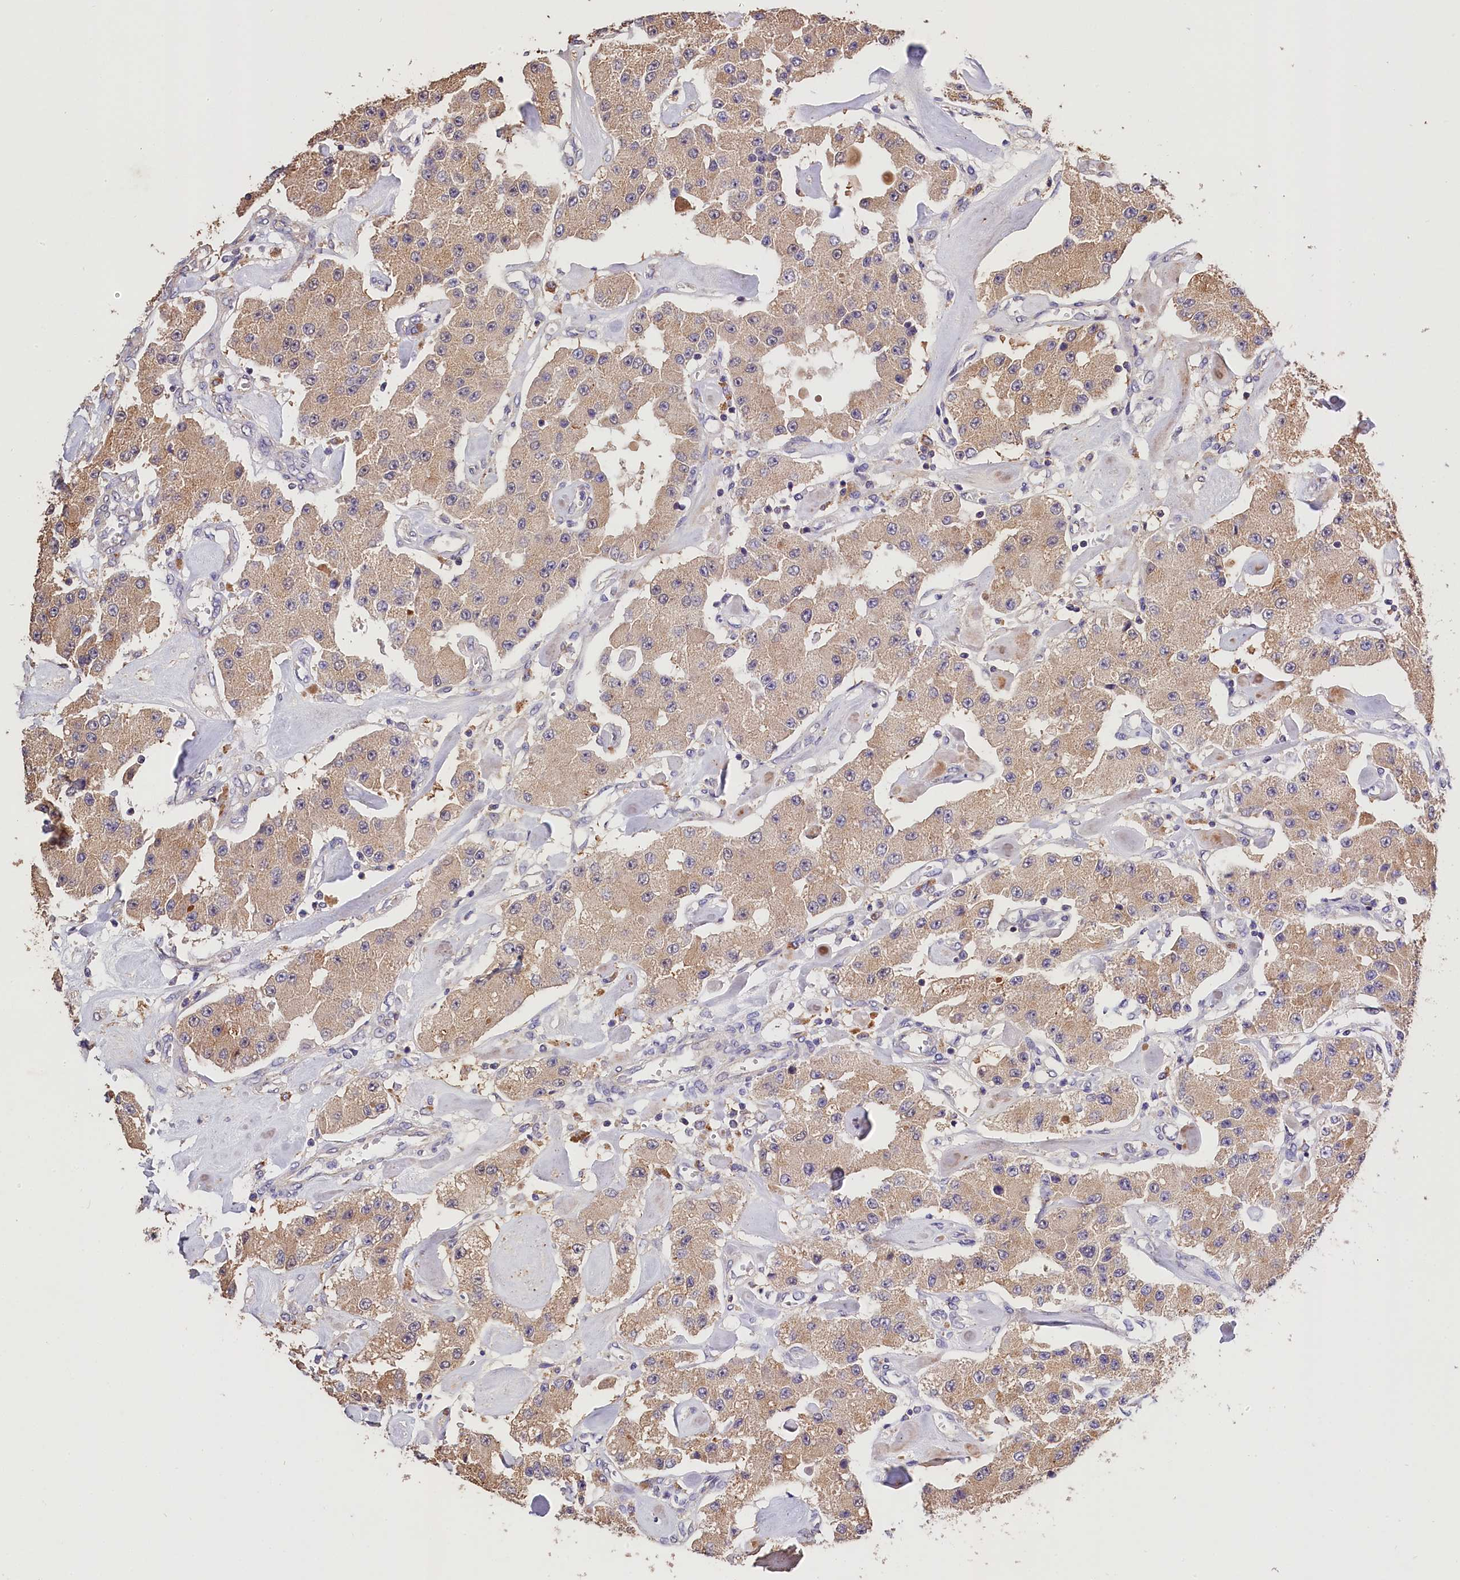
{"staining": {"intensity": "moderate", "quantity": ">75%", "location": "cytoplasmic/membranous"}, "tissue": "carcinoid", "cell_type": "Tumor cells", "image_type": "cancer", "snomed": [{"axis": "morphology", "description": "Carcinoid, malignant, NOS"}, {"axis": "topography", "description": "Pancreas"}], "caption": "Immunohistochemistry (DAB) staining of carcinoid (malignant) shows moderate cytoplasmic/membranous protein staining in approximately >75% of tumor cells.", "gene": "OAS3", "patient": {"sex": "male", "age": 41}}